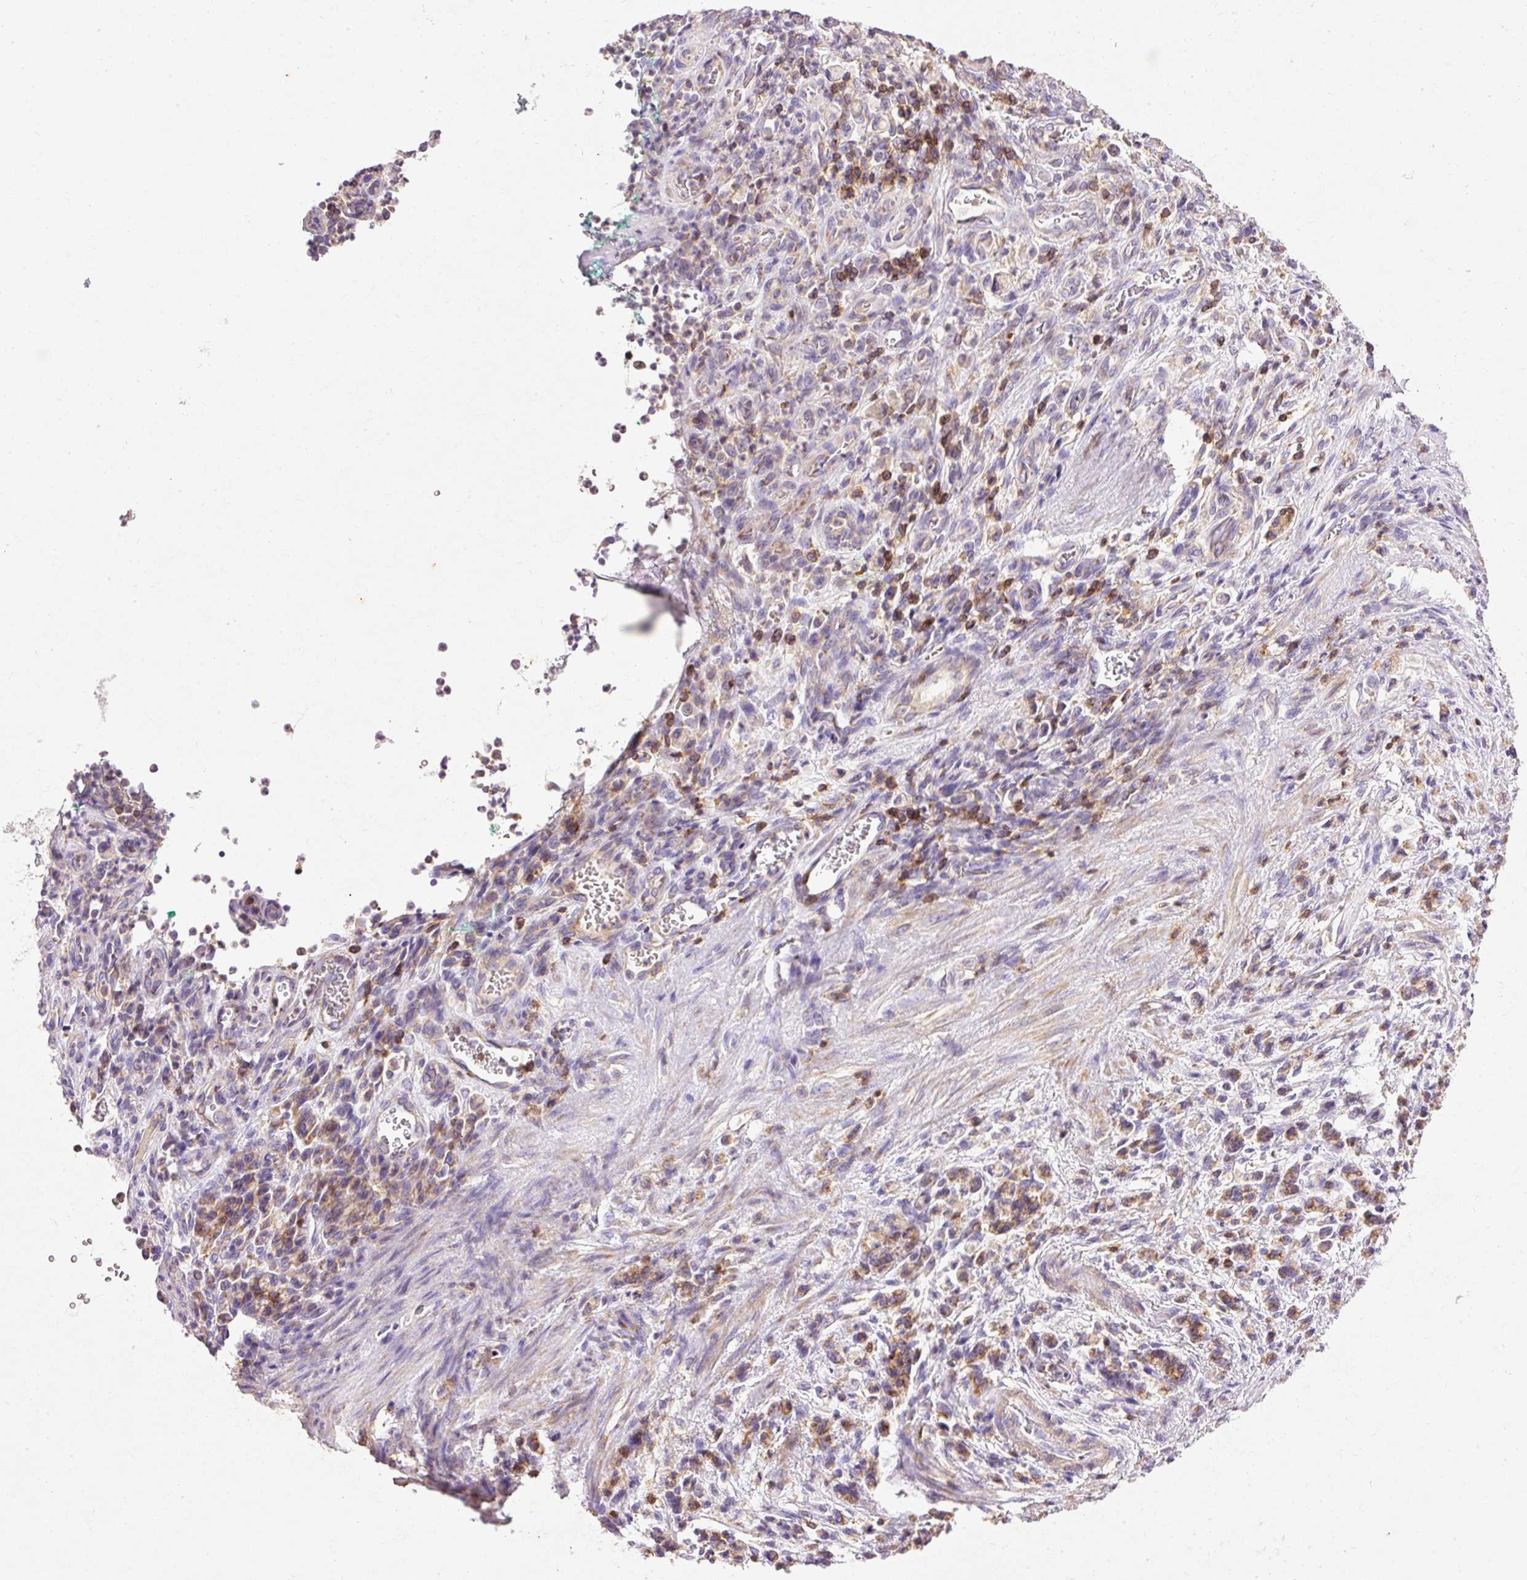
{"staining": {"intensity": "weak", "quantity": ">75%", "location": "cytoplasmic/membranous"}, "tissue": "stomach cancer", "cell_type": "Tumor cells", "image_type": "cancer", "snomed": [{"axis": "morphology", "description": "Adenocarcinoma, NOS"}, {"axis": "topography", "description": "Stomach"}], "caption": "IHC (DAB) staining of stomach cancer (adenocarcinoma) exhibits weak cytoplasmic/membranous protein staining in about >75% of tumor cells.", "gene": "IMMT", "patient": {"sex": "male", "age": 77}}